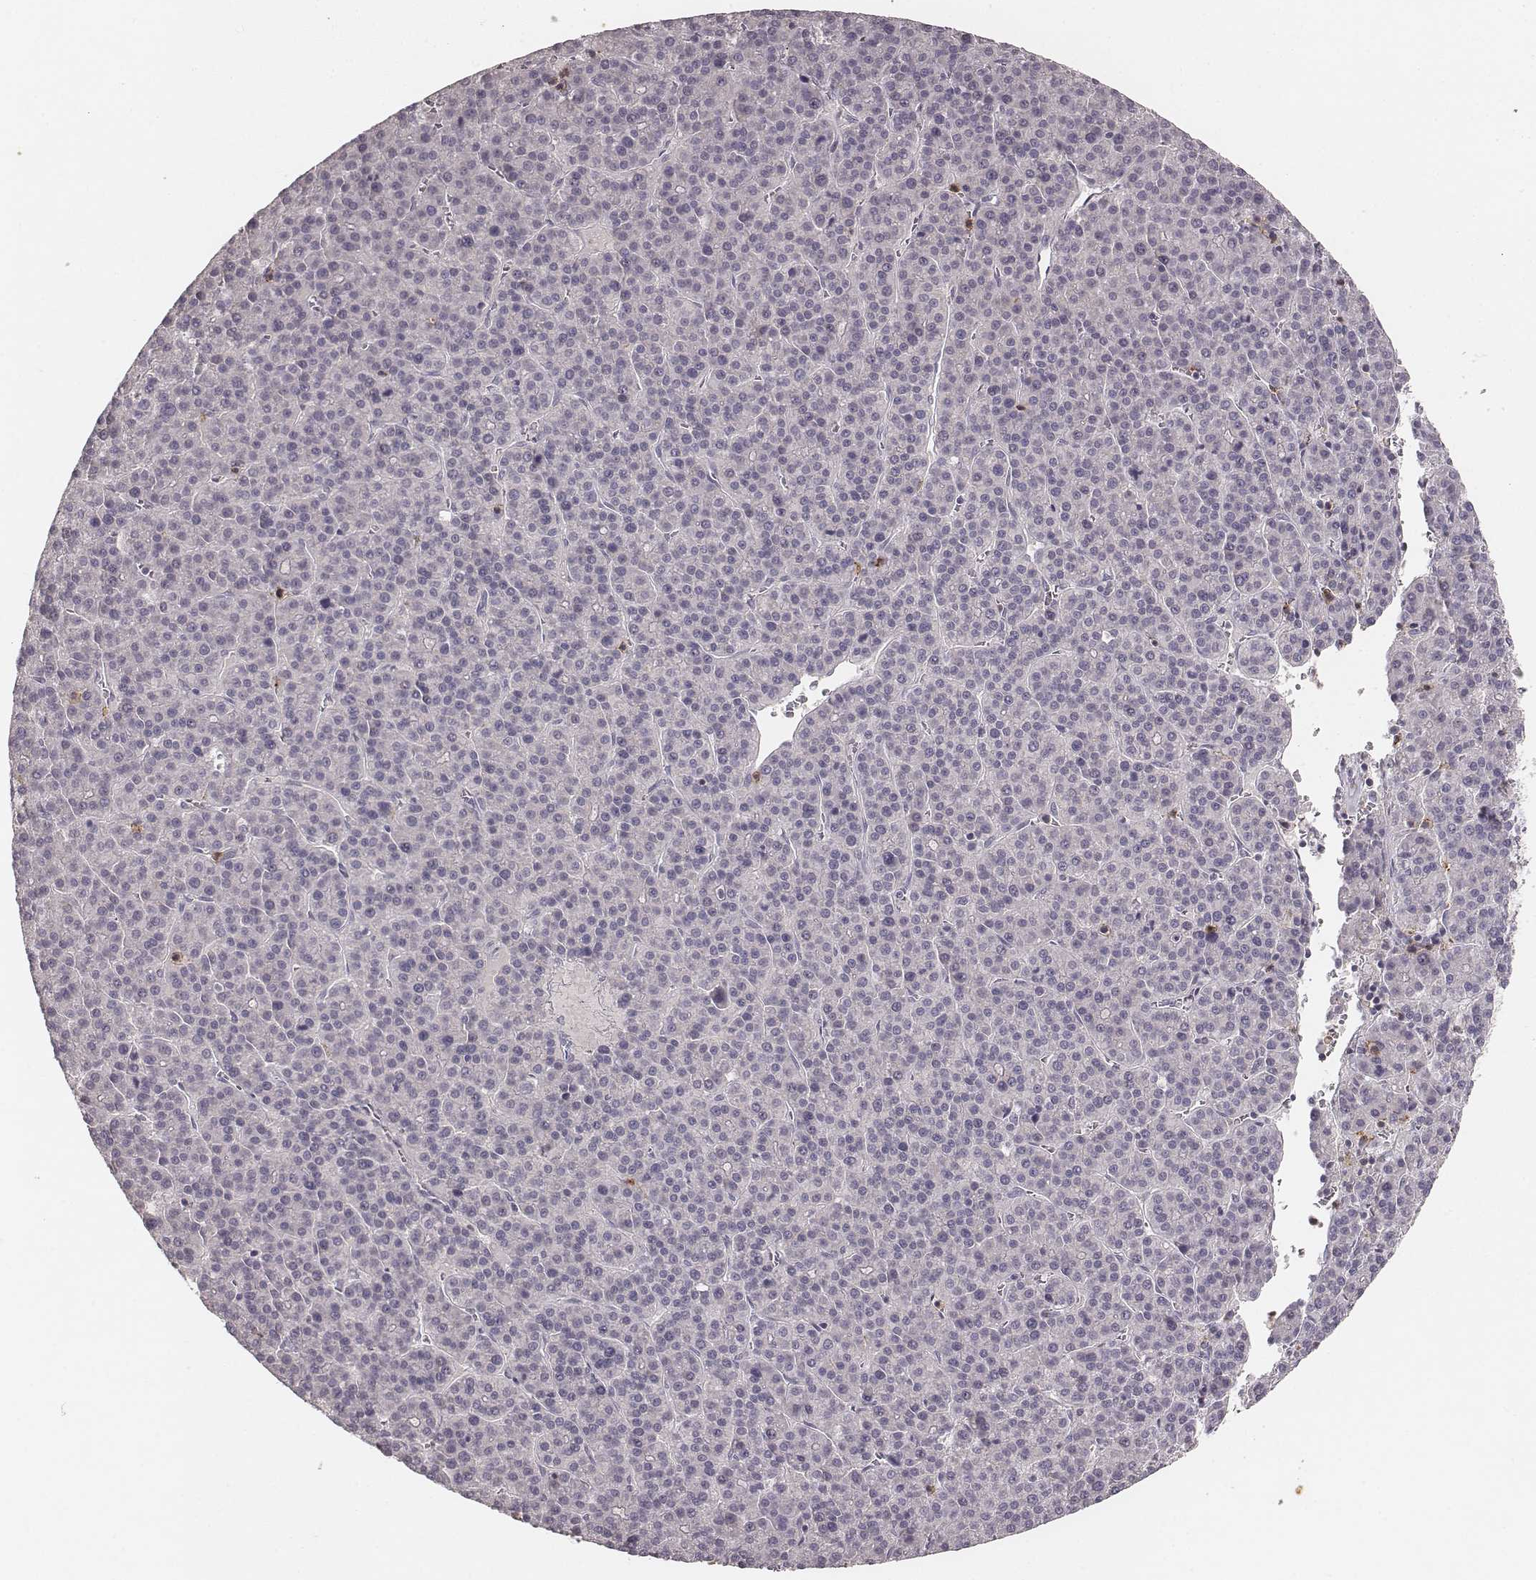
{"staining": {"intensity": "negative", "quantity": "none", "location": "none"}, "tissue": "liver cancer", "cell_type": "Tumor cells", "image_type": "cancer", "snomed": [{"axis": "morphology", "description": "Carcinoma, Hepatocellular, NOS"}, {"axis": "topography", "description": "Liver"}], "caption": "Immunohistochemistry (IHC) of human liver cancer (hepatocellular carcinoma) exhibits no staining in tumor cells. The staining was performed using DAB (3,3'-diaminobenzidine) to visualize the protein expression in brown, while the nuclei were stained in blue with hematoxylin (Magnification: 20x).", "gene": "CD8A", "patient": {"sex": "female", "age": 58}}